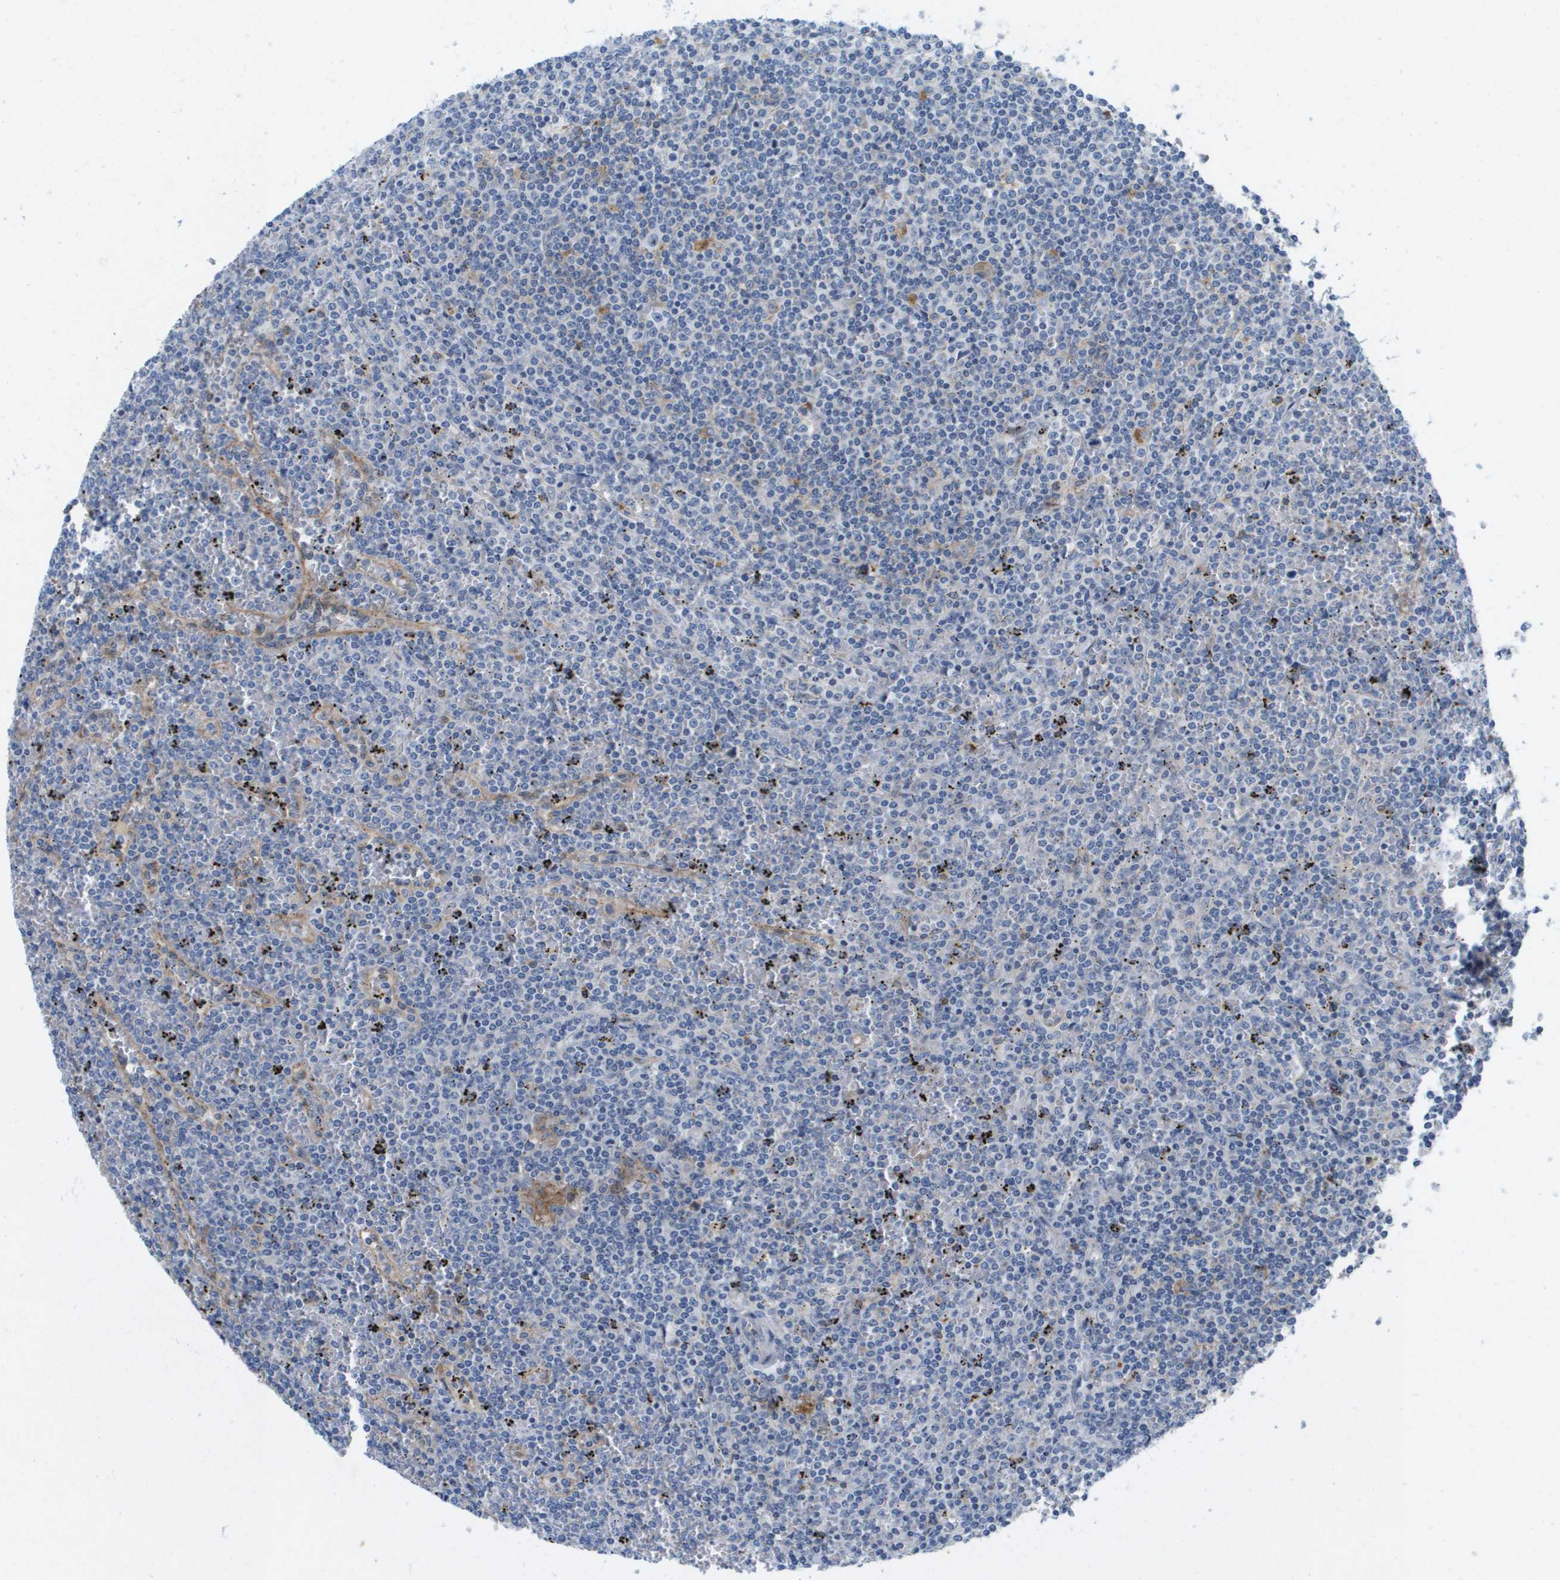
{"staining": {"intensity": "negative", "quantity": "none", "location": "none"}, "tissue": "lymphoma", "cell_type": "Tumor cells", "image_type": "cancer", "snomed": [{"axis": "morphology", "description": "Malignant lymphoma, non-Hodgkin's type, Low grade"}, {"axis": "topography", "description": "Spleen"}], "caption": "Immunohistochemical staining of low-grade malignant lymphoma, non-Hodgkin's type reveals no significant positivity in tumor cells. (DAB IHC, high magnification).", "gene": "LIPG", "patient": {"sex": "female", "age": 19}}